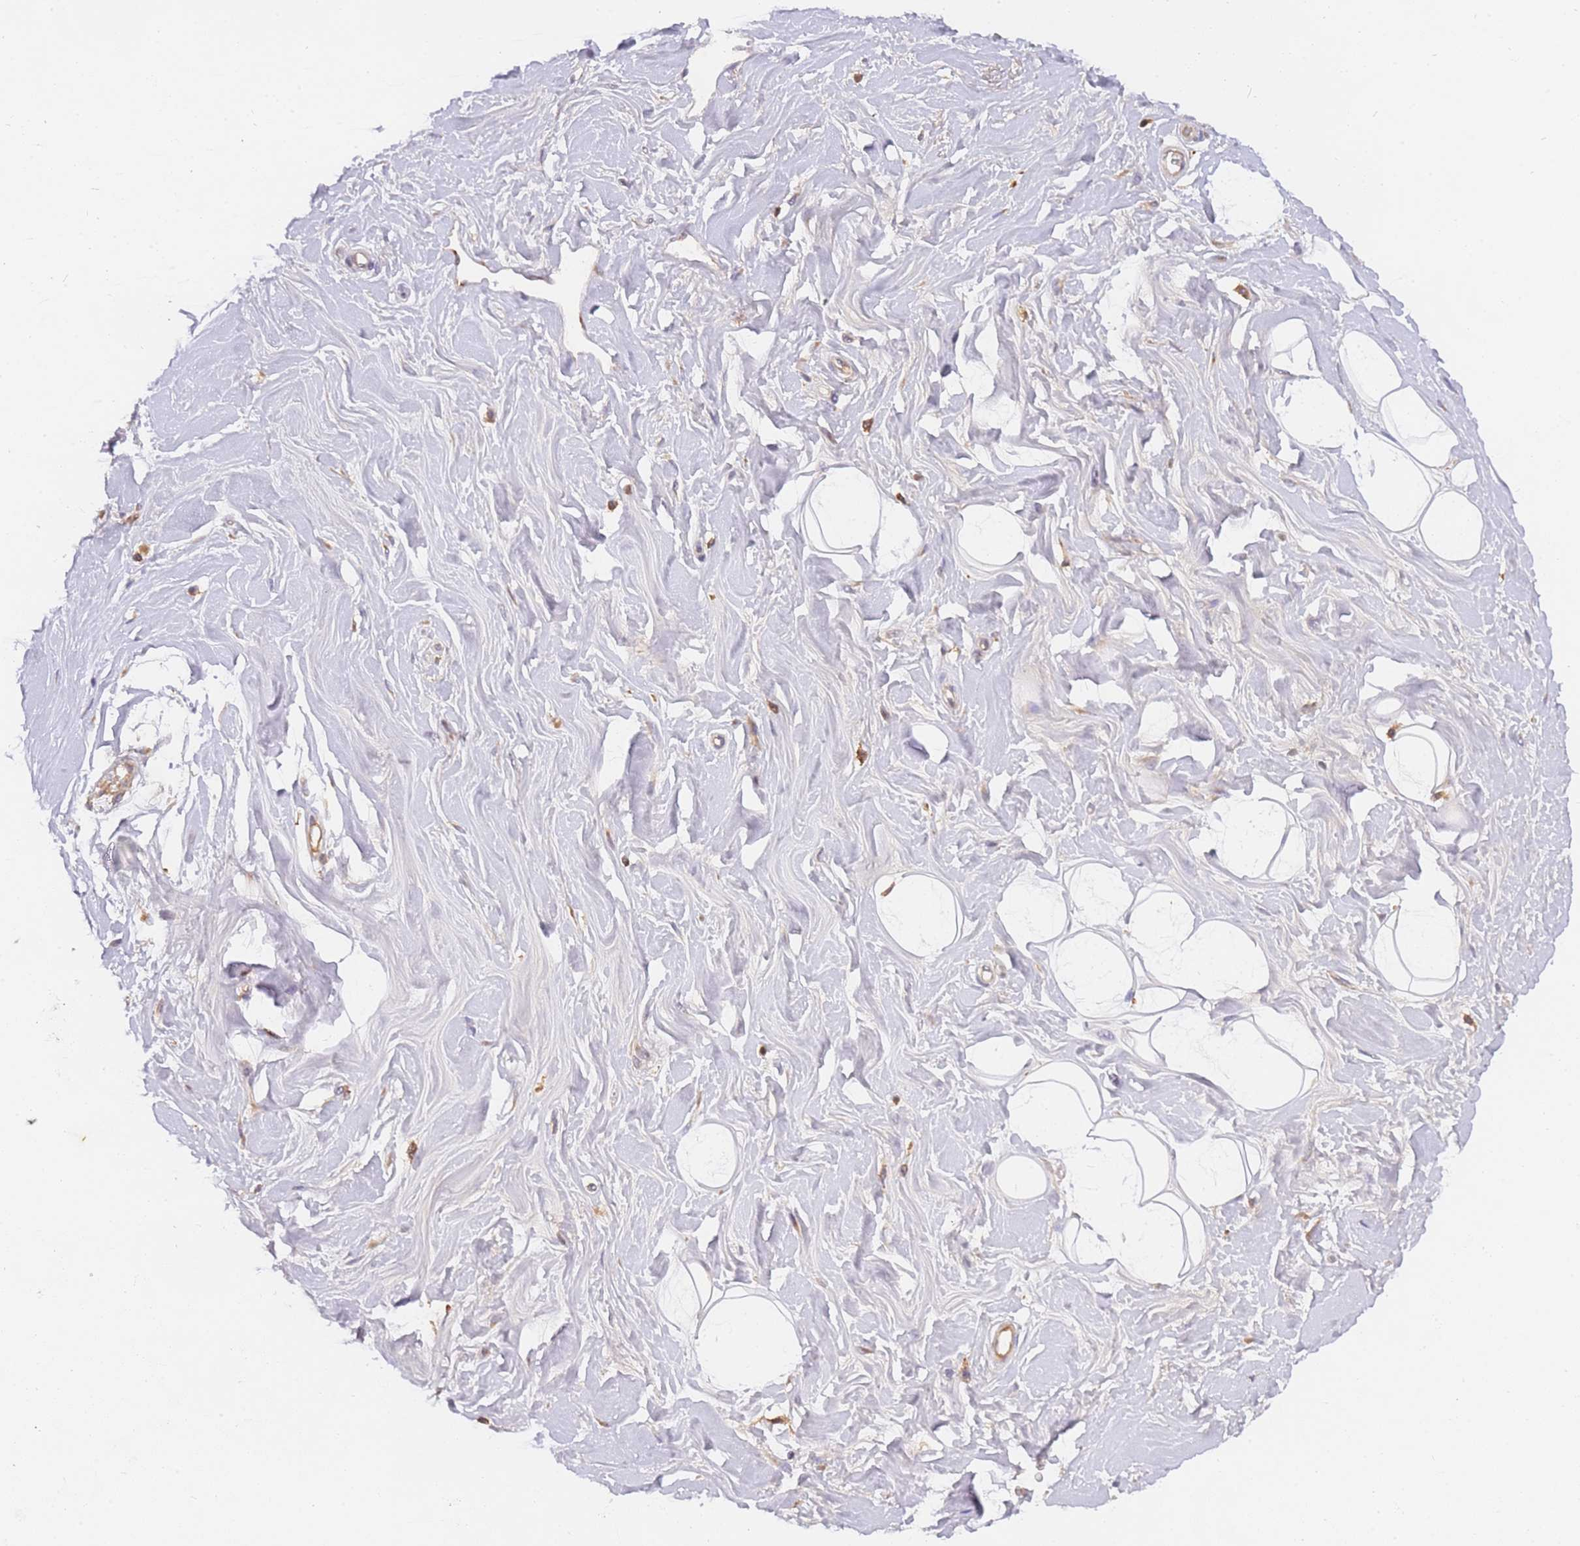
{"staining": {"intensity": "negative", "quantity": "none", "location": "none"}, "tissue": "adipose tissue", "cell_type": "Adipocytes", "image_type": "normal", "snomed": [{"axis": "morphology", "description": "Normal tissue, NOS"}, {"axis": "topography", "description": "Cartilage tissue"}, {"axis": "topography", "description": "Bronchus"}], "caption": "Adipose tissue stained for a protein using immunohistochemistry (IHC) shows no positivity adipocytes.", "gene": "ZNF577", "patient": {"sex": "male", "age": 56}}